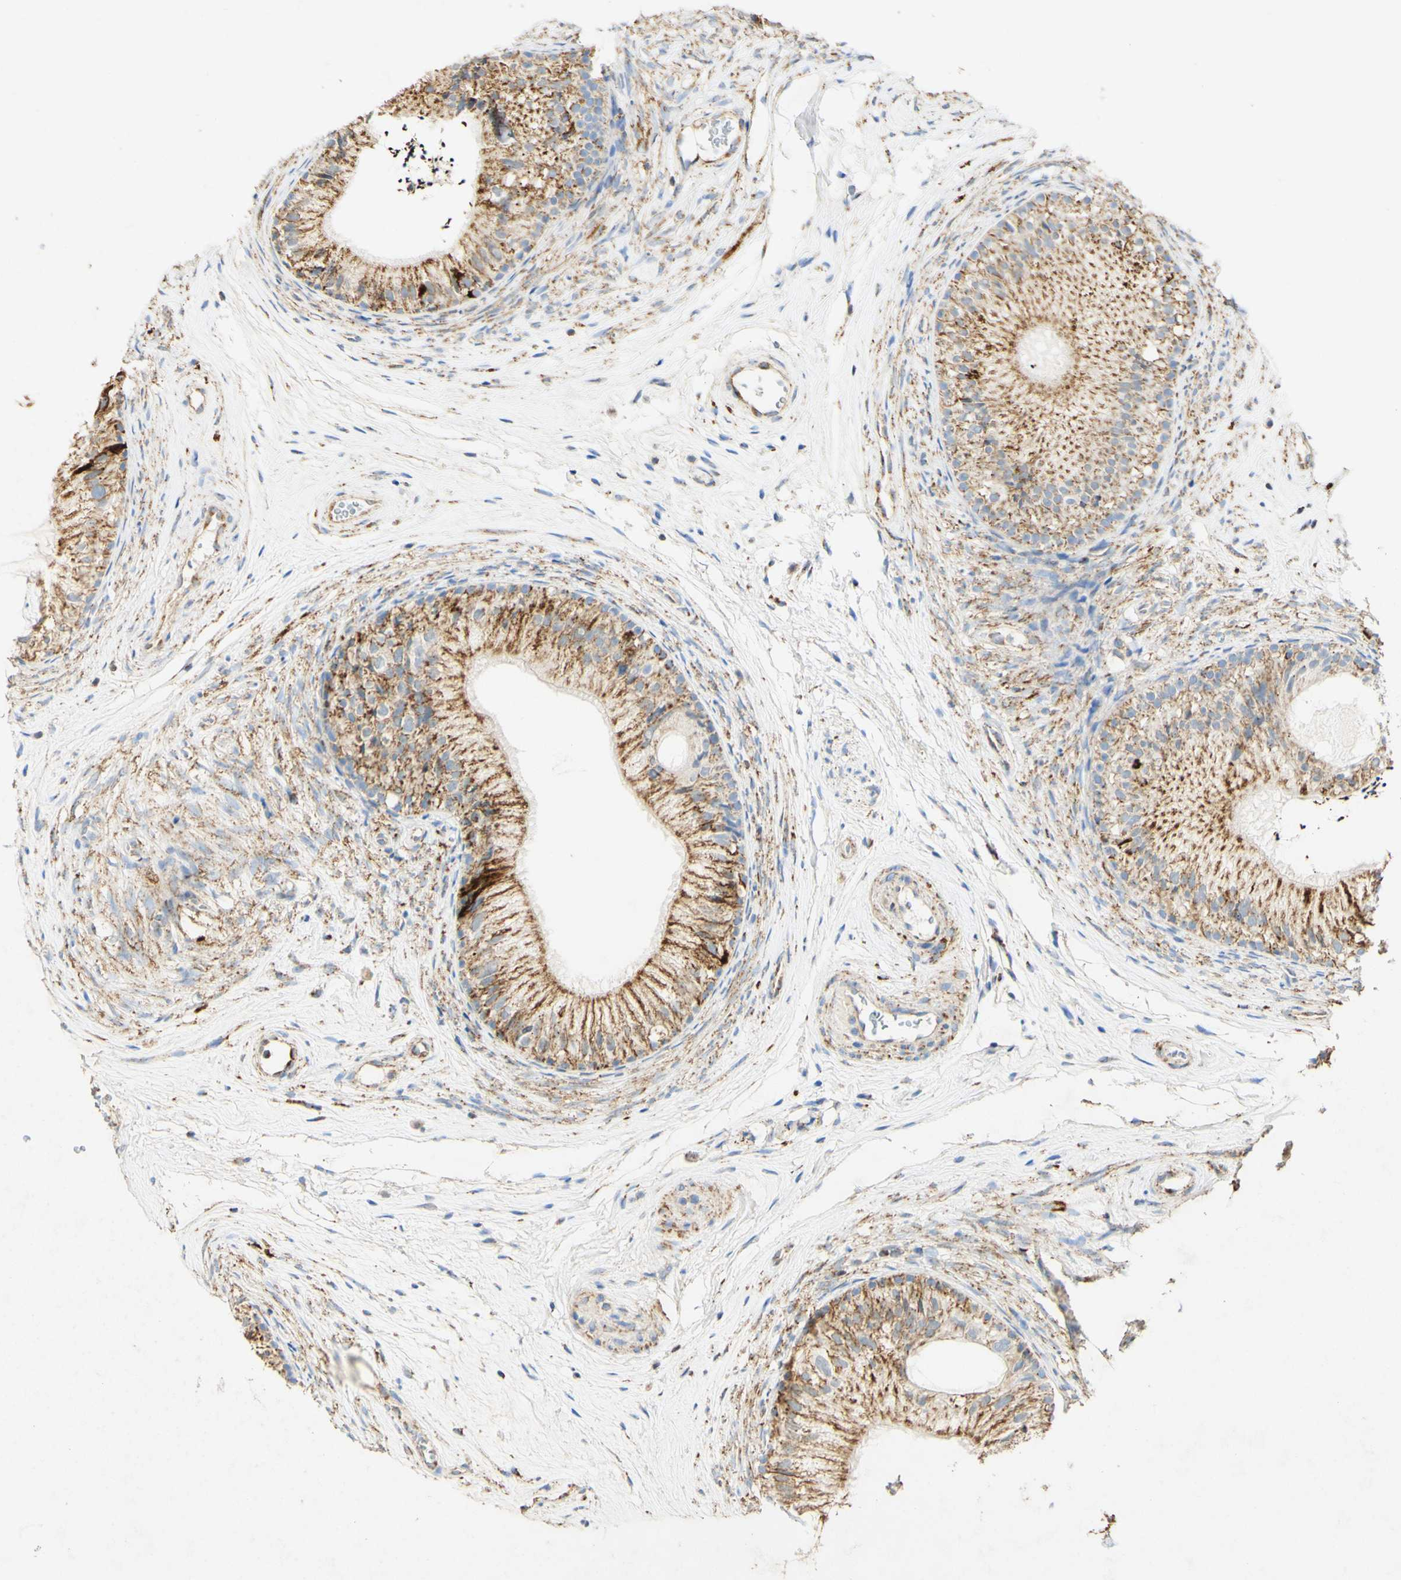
{"staining": {"intensity": "moderate", "quantity": ">75%", "location": "cytoplasmic/membranous"}, "tissue": "epididymis", "cell_type": "Glandular cells", "image_type": "normal", "snomed": [{"axis": "morphology", "description": "Normal tissue, NOS"}, {"axis": "topography", "description": "Epididymis"}], "caption": "Protein staining of normal epididymis displays moderate cytoplasmic/membranous staining in approximately >75% of glandular cells.", "gene": "OXCT1", "patient": {"sex": "male", "age": 56}}